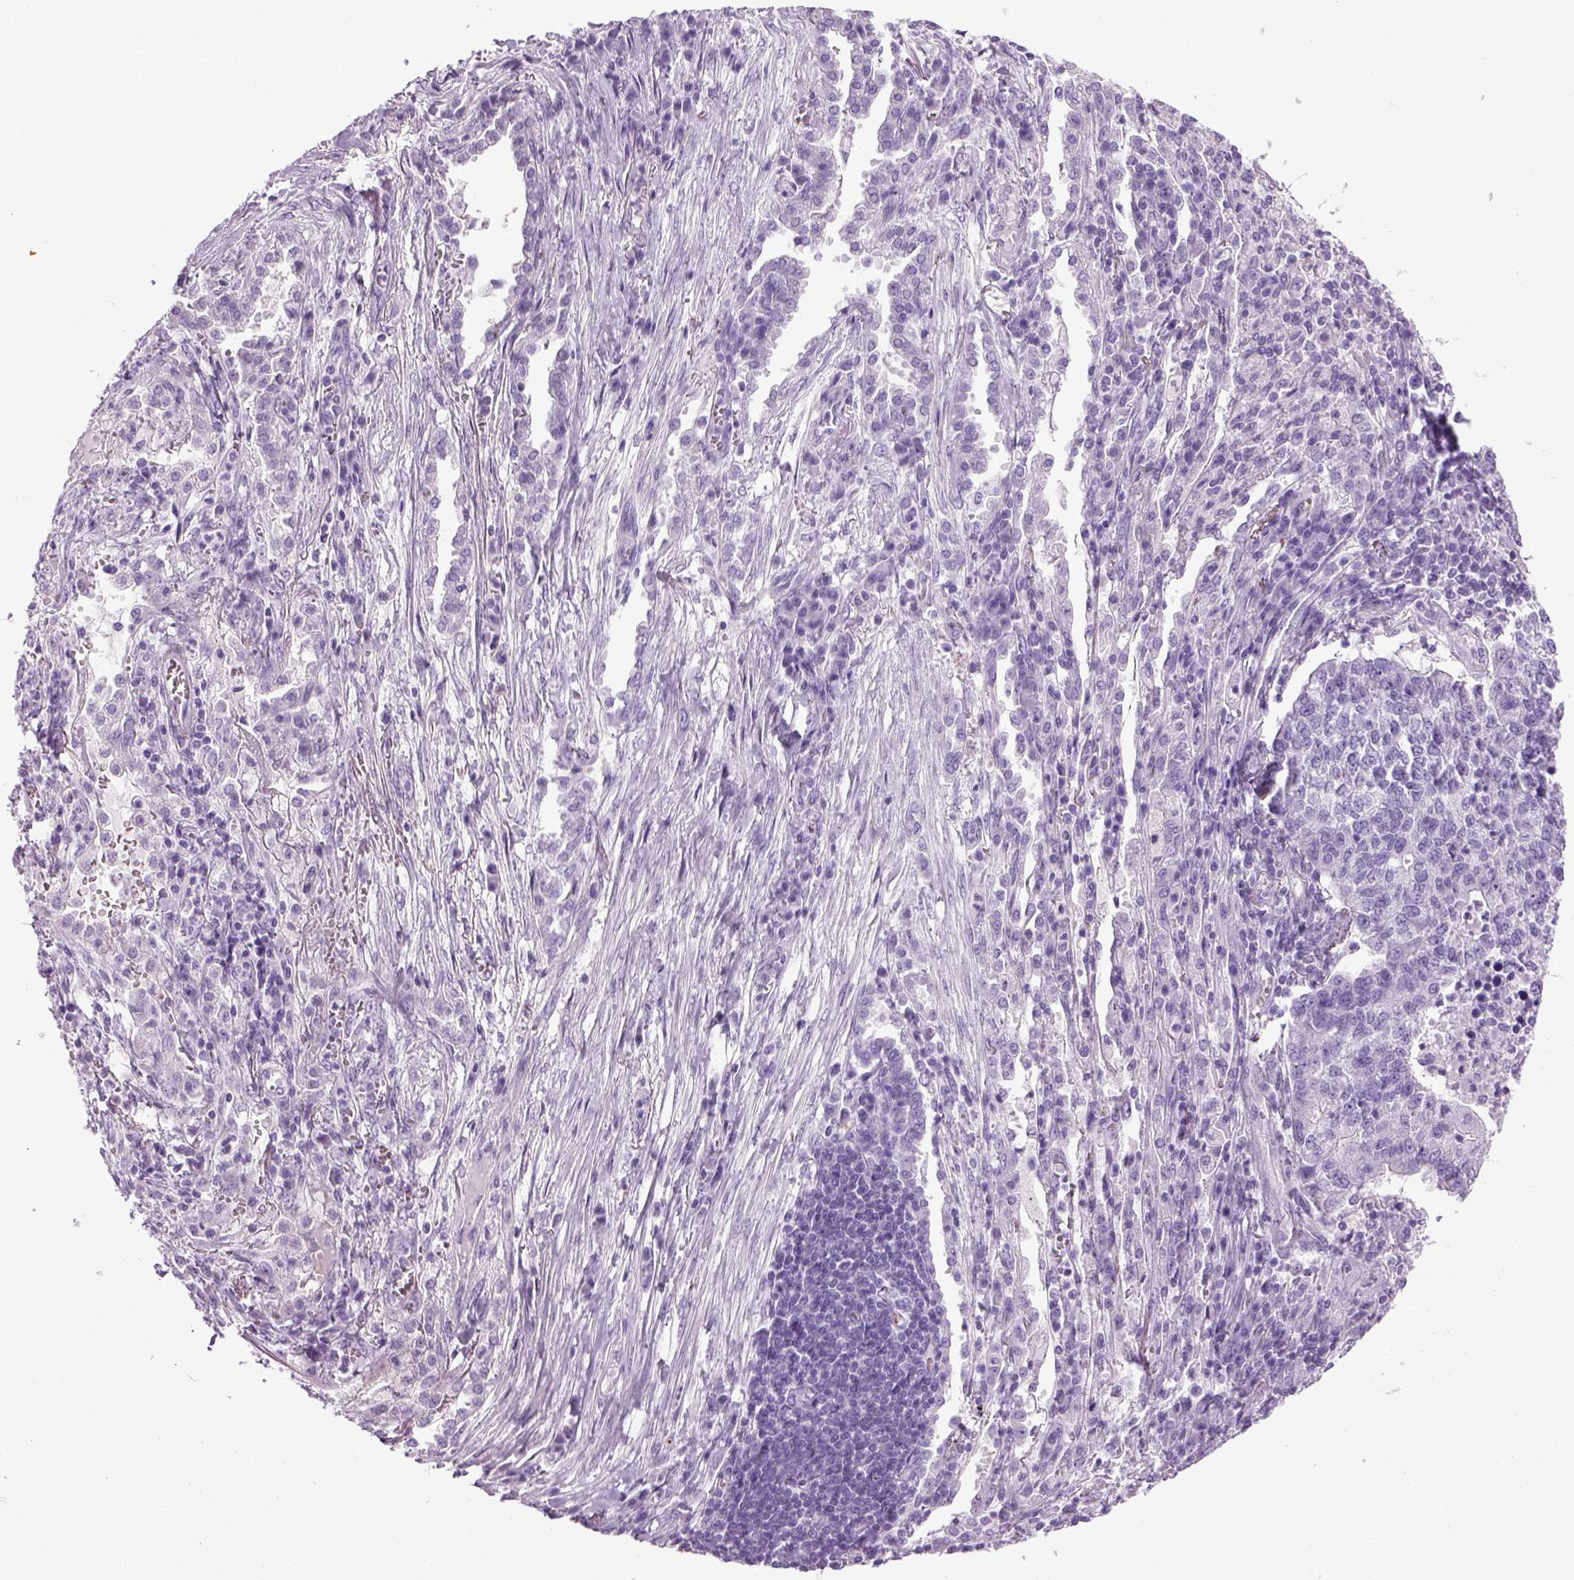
{"staining": {"intensity": "negative", "quantity": "none", "location": "none"}, "tissue": "lung cancer", "cell_type": "Tumor cells", "image_type": "cancer", "snomed": [{"axis": "morphology", "description": "Adenocarcinoma, NOS"}, {"axis": "topography", "description": "Lung"}], "caption": "IHC histopathology image of neoplastic tissue: human lung cancer stained with DAB (3,3'-diaminobenzidine) shows no significant protein positivity in tumor cells.", "gene": "HMCN2", "patient": {"sex": "male", "age": 57}}